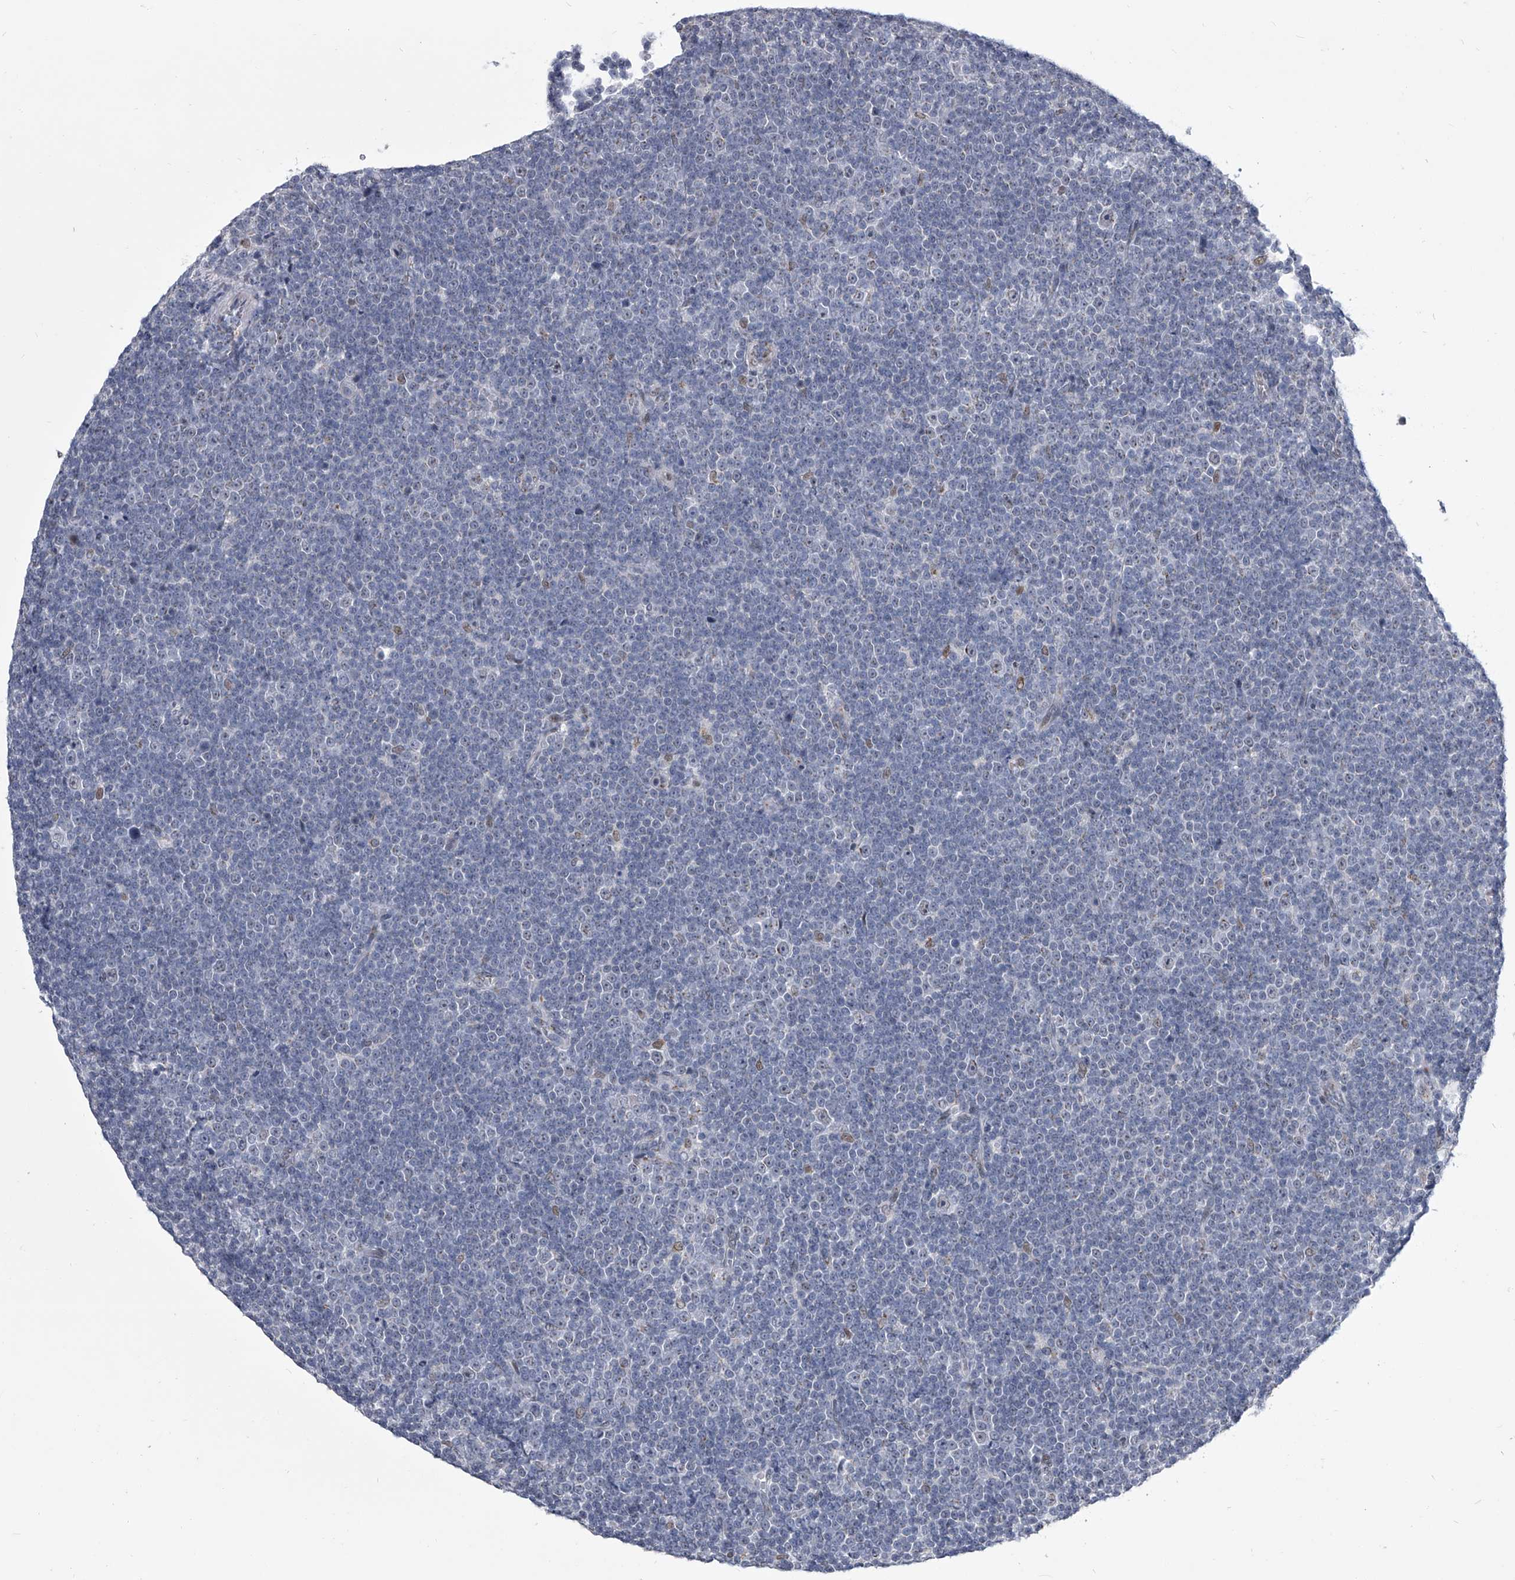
{"staining": {"intensity": "negative", "quantity": "none", "location": "none"}, "tissue": "lymphoma", "cell_type": "Tumor cells", "image_type": "cancer", "snomed": [{"axis": "morphology", "description": "Malignant lymphoma, non-Hodgkin's type, Low grade"}, {"axis": "topography", "description": "Lymph node"}], "caption": "High magnification brightfield microscopy of malignant lymphoma, non-Hodgkin's type (low-grade) stained with DAB (3,3'-diaminobenzidine) (brown) and counterstained with hematoxylin (blue): tumor cells show no significant expression.", "gene": "EVA1C", "patient": {"sex": "female", "age": 67}}